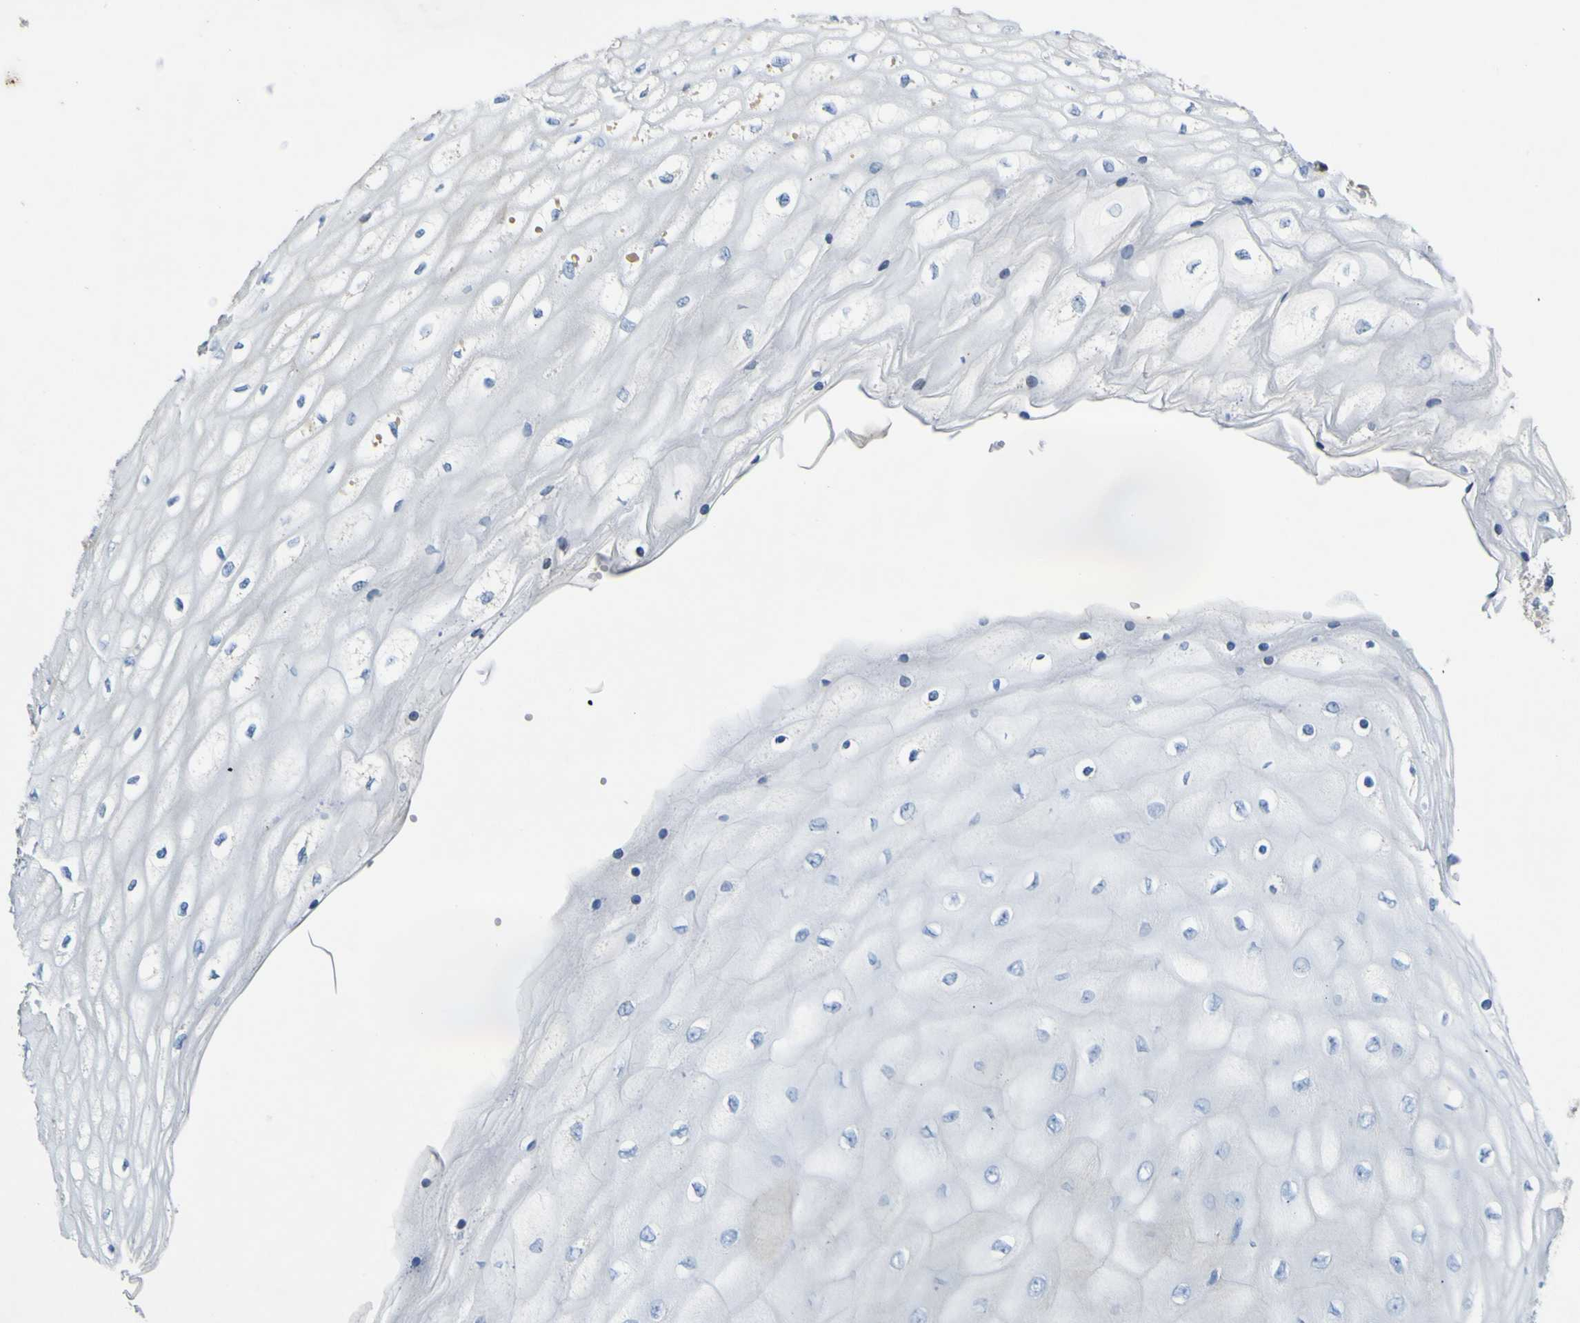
{"staining": {"intensity": "negative", "quantity": "none", "location": "none"}, "tissue": "cervical cancer", "cell_type": "Tumor cells", "image_type": "cancer", "snomed": [{"axis": "morphology", "description": "Squamous cell carcinoma, NOS"}, {"axis": "topography", "description": "Cervix"}], "caption": "Squamous cell carcinoma (cervical) was stained to show a protein in brown. There is no significant positivity in tumor cells.", "gene": "LDLR", "patient": {"sex": "female", "age": 35}}